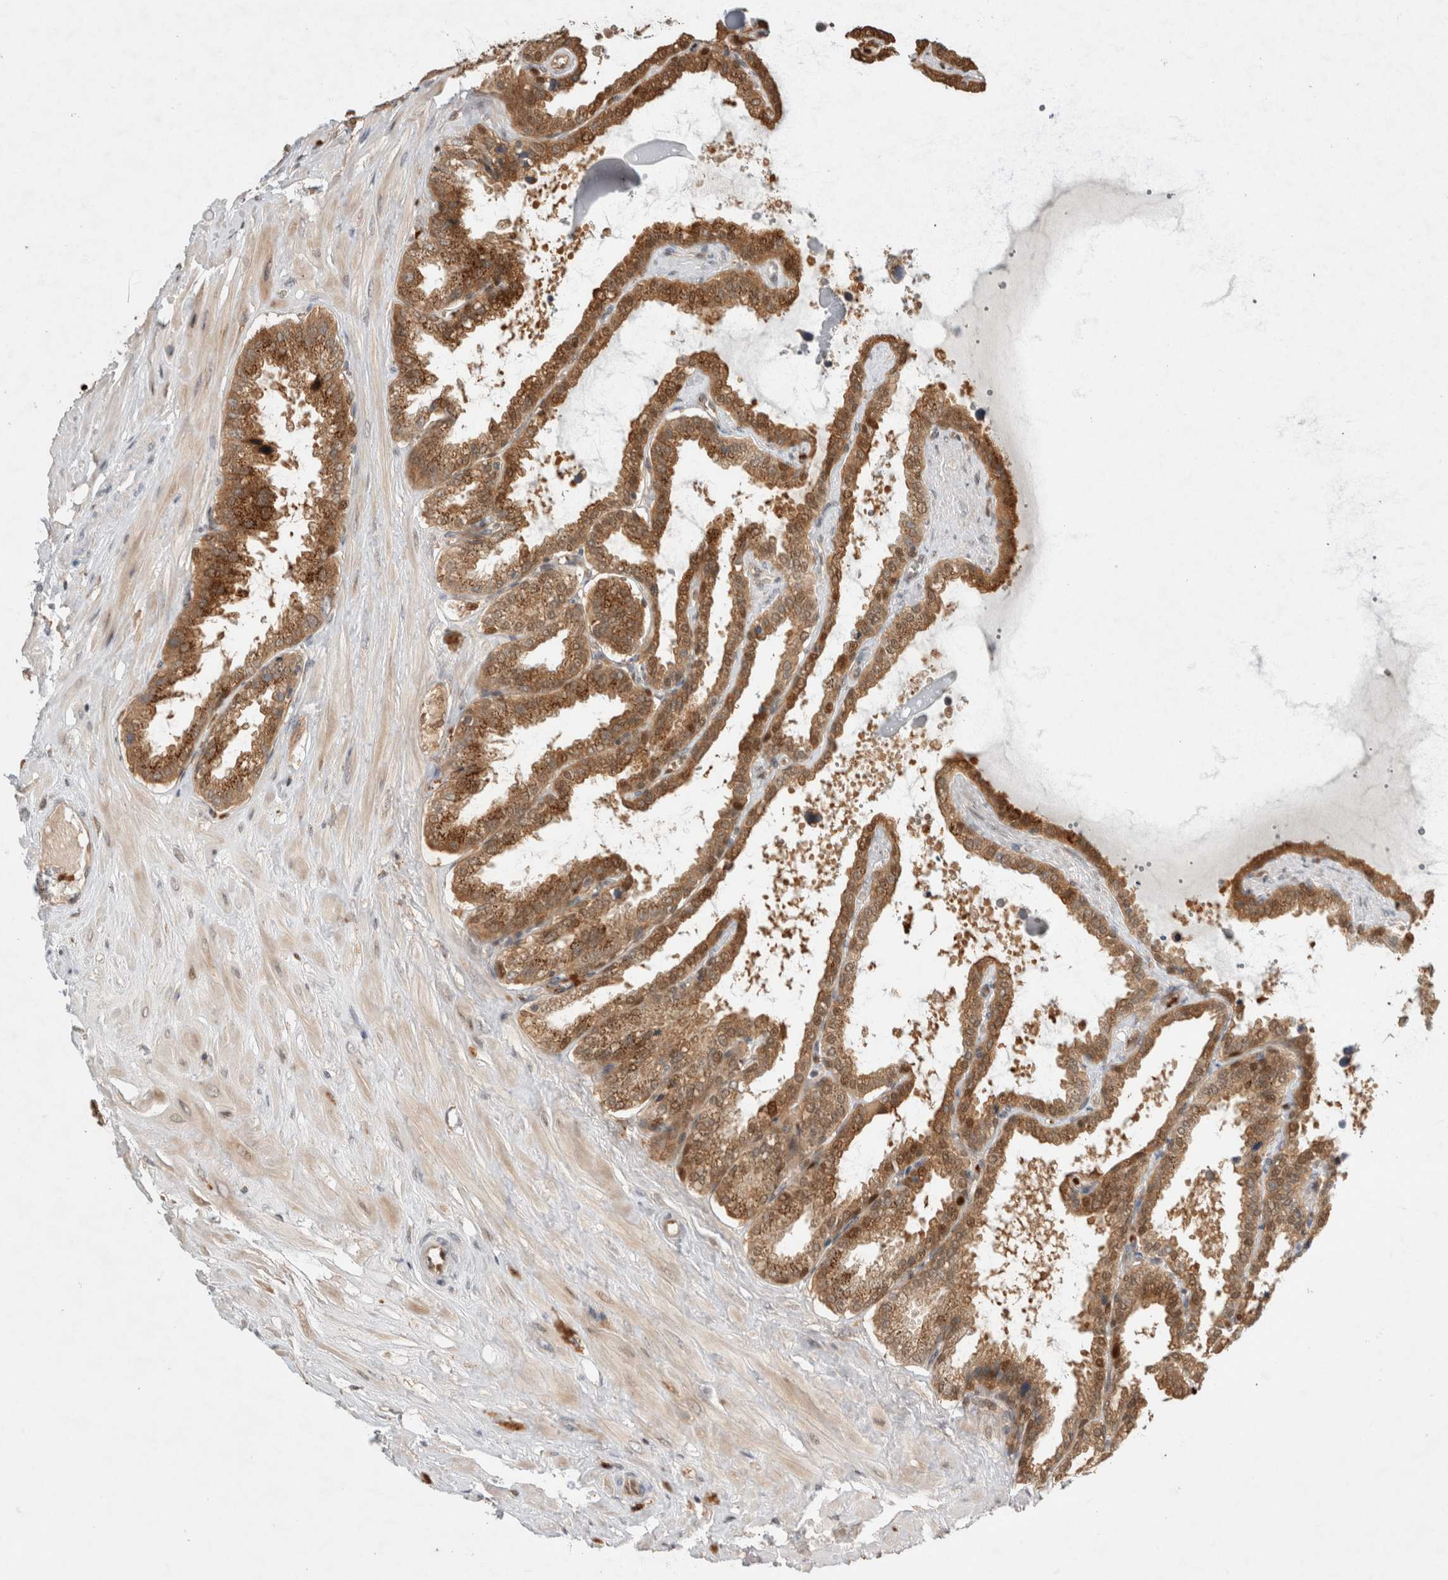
{"staining": {"intensity": "moderate", "quantity": ">75%", "location": "cytoplasmic/membranous,nuclear"}, "tissue": "seminal vesicle", "cell_type": "Glandular cells", "image_type": "normal", "snomed": [{"axis": "morphology", "description": "Normal tissue, NOS"}, {"axis": "topography", "description": "Seminal veicle"}], "caption": "A medium amount of moderate cytoplasmic/membranous,nuclear positivity is present in approximately >75% of glandular cells in unremarkable seminal vesicle. The protein is stained brown, and the nuclei are stained in blue (DAB (3,3'-diaminobenzidine) IHC with brightfield microscopy, high magnification).", "gene": "OTUD6B", "patient": {"sex": "male", "age": 46}}